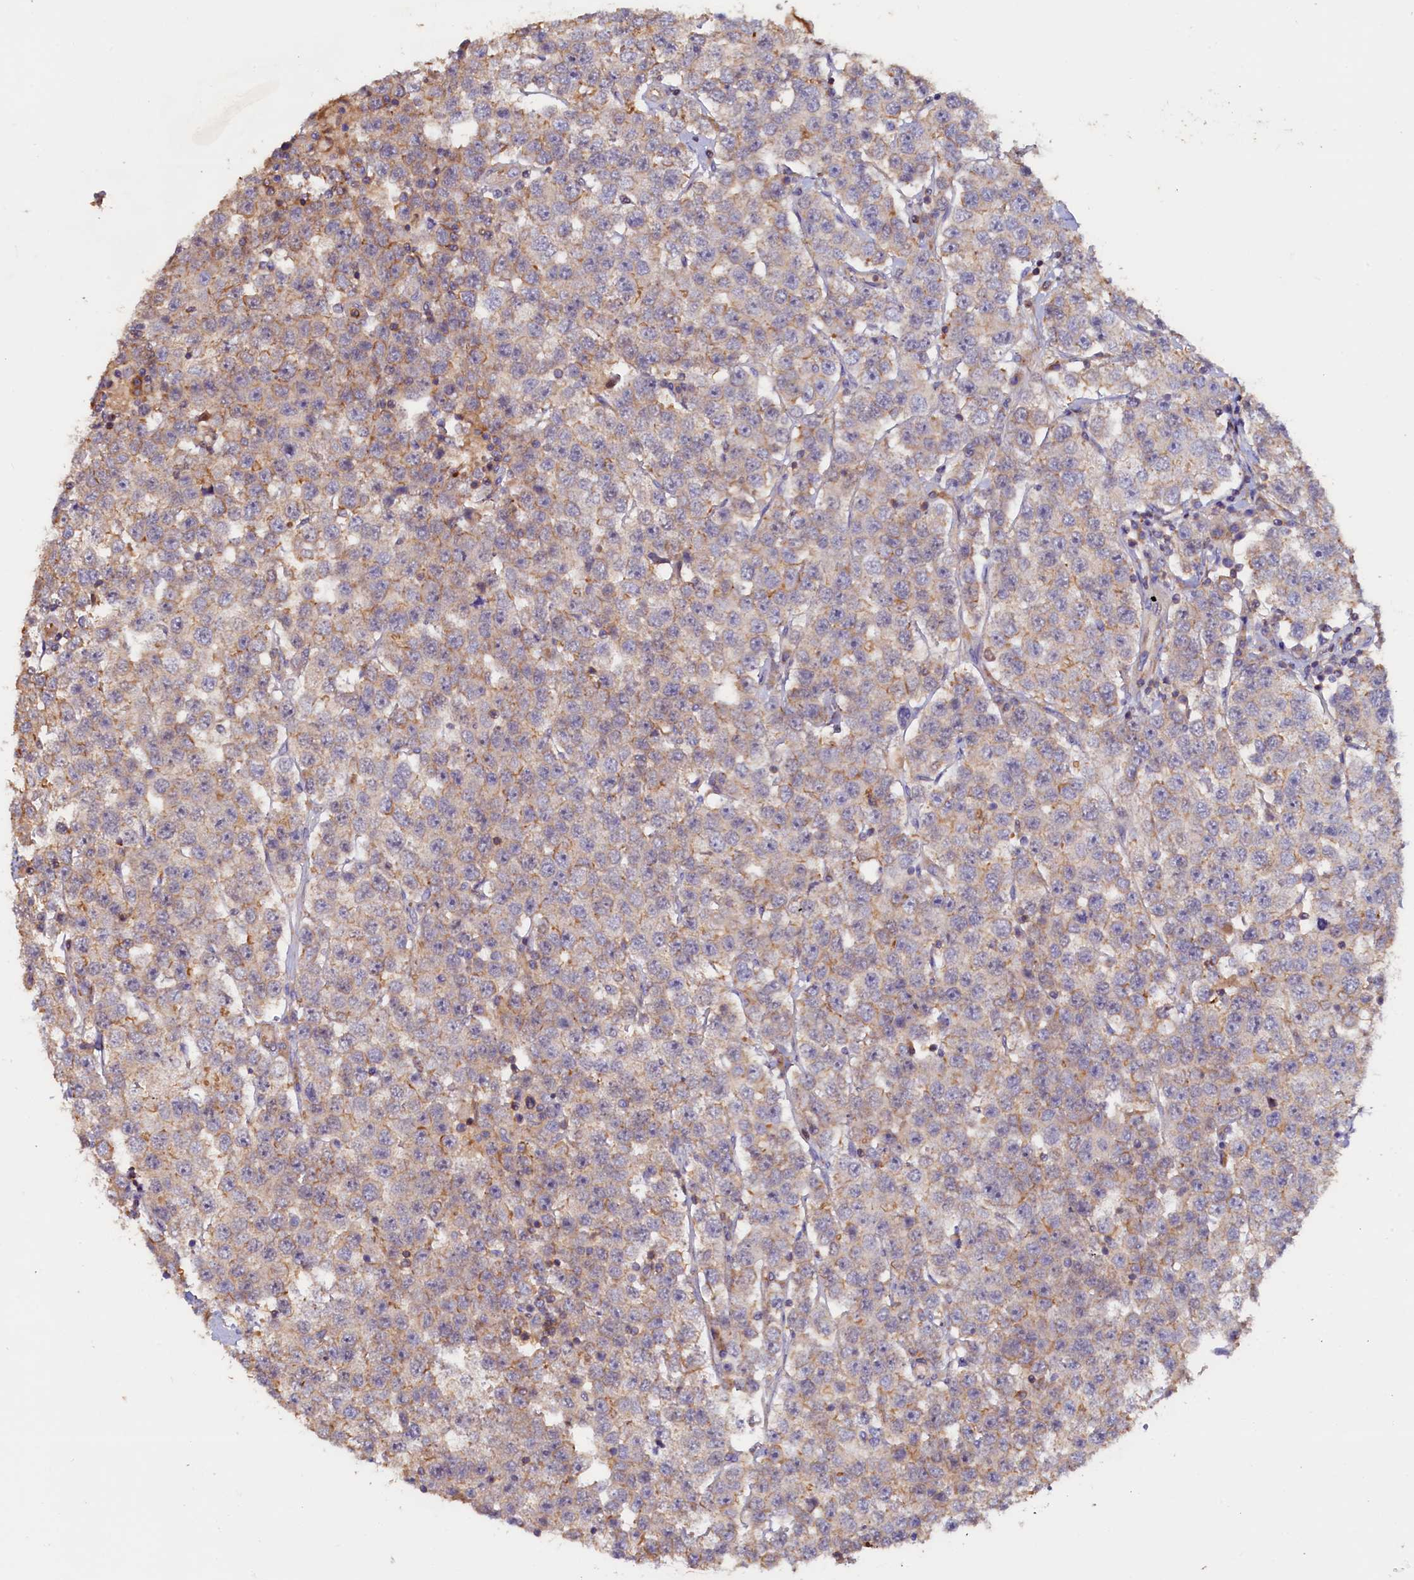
{"staining": {"intensity": "weak", "quantity": "25%-75%", "location": "cytoplasmic/membranous"}, "tissue": "testis cancer", "cell_type": "Tumor cells", "image_type": "cancer", "snomed": [{"axis": "morphology", "description": "Seminoma, NOS"}, {"axis": "topography", "description": "Testis"}], "caption": "Immunohistochemistry (IHC) (DAB (3,3'-diaminobenzidine)) staining of human testis seminoma shows weak cytoplasmic/membranous protein positivity in about 25%-75% of tumor cells.", "gene": "DUOXA1", "patient": {"sex": "male", "age": 28}}